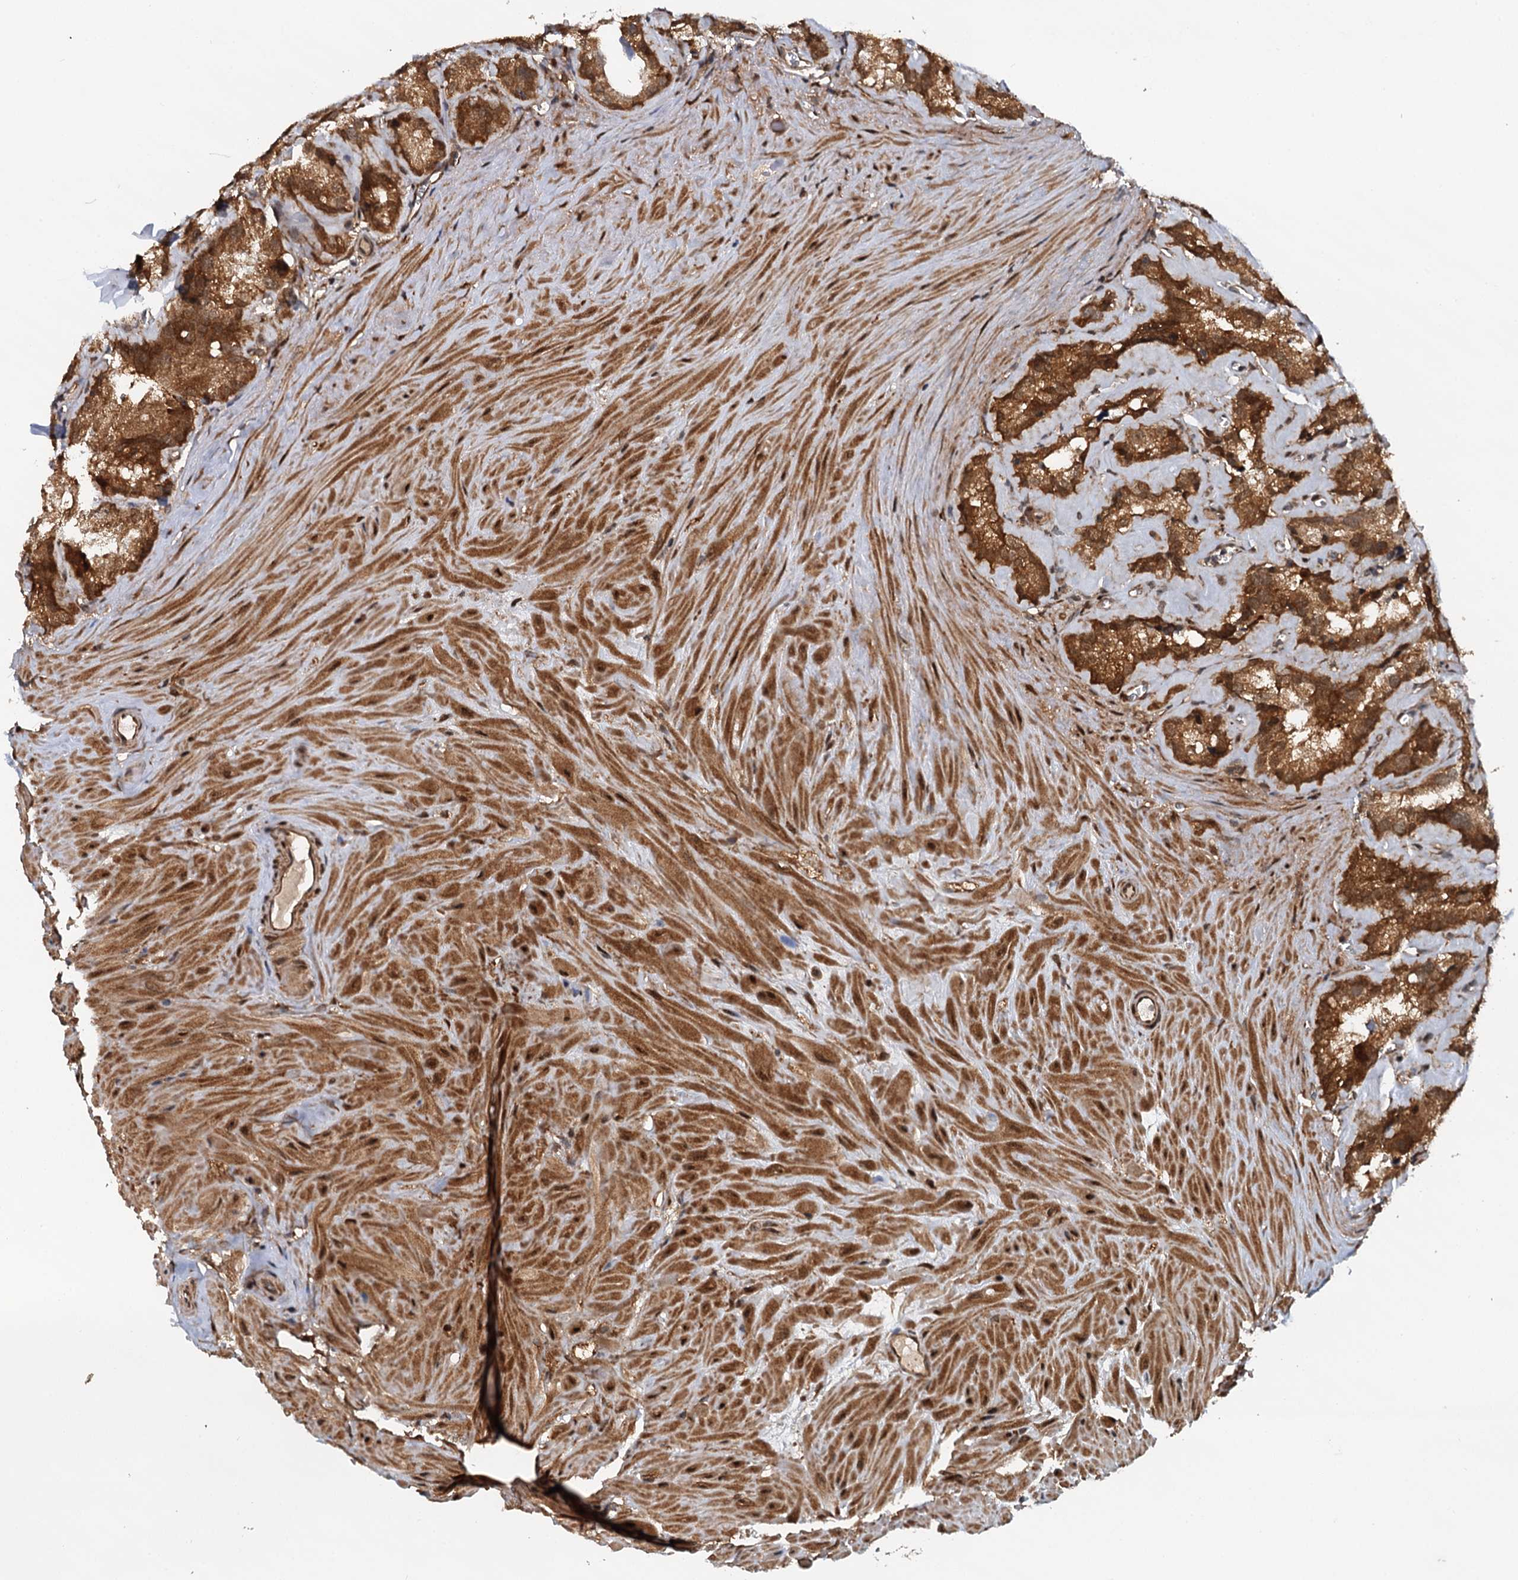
{"staining": {"intensity": "strong", "quantity": ">75%", "location": "cytoplasmic/membranous"}, "tissue": "seminal vesicle", "cell_type": "Glandular cells", "image_type": "normal", "snomed": [{"axis": "morphology", "description": "Normal tissue, NOS"}, {"axis": "topography", "description": "Prostate"}, {"axis": "topography", "description": "Seminal veicle"}], "caption": "About >75% of glandular cells in unremarkable seminal vesicle display strong cytoplasmic/membranous protein expression as visualized by brown immunohistochemical staining.", "gene": "STUB1", "patient": {"sex": "male", "age": 59}}